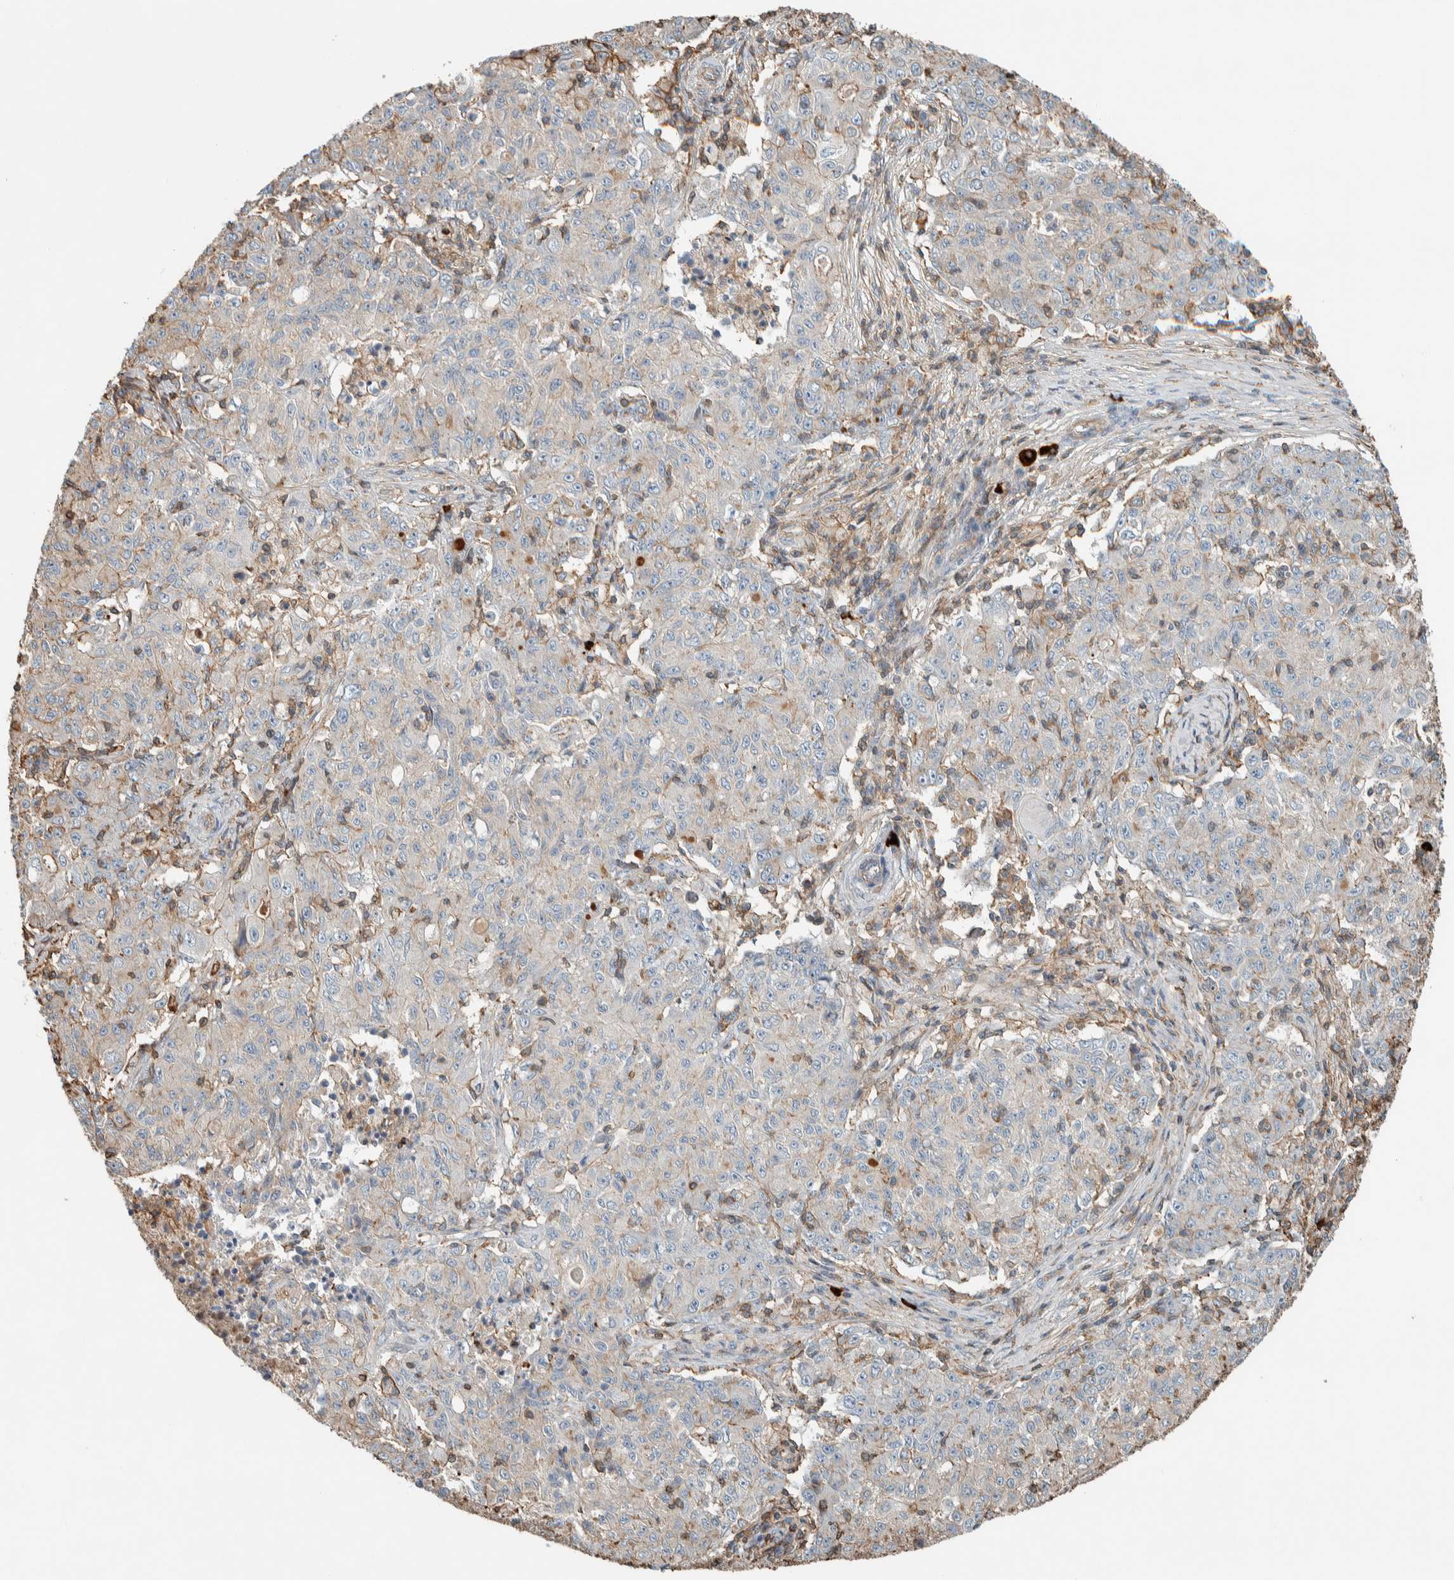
{"staining": {"intensity": "negative", "quantity": "none", "location": "none"}, "tissue": "ovarian cancer", "cell_type": "Tumor cells", "image_type": "cancer", "snomed": [{"axis": "morphology", "description": "Carcinoma, endometroid"}, {"axis": "topography", "description": "Ovary"}], "caption": "Immunohistochemistry photomicrograph of human ovarian cancer (endometroid carcinoma) stained for a protein (brown), which shows no staining in tumor cells.", "gene": "CTBP2", "patient": {"sex": "female", "age": 42}}